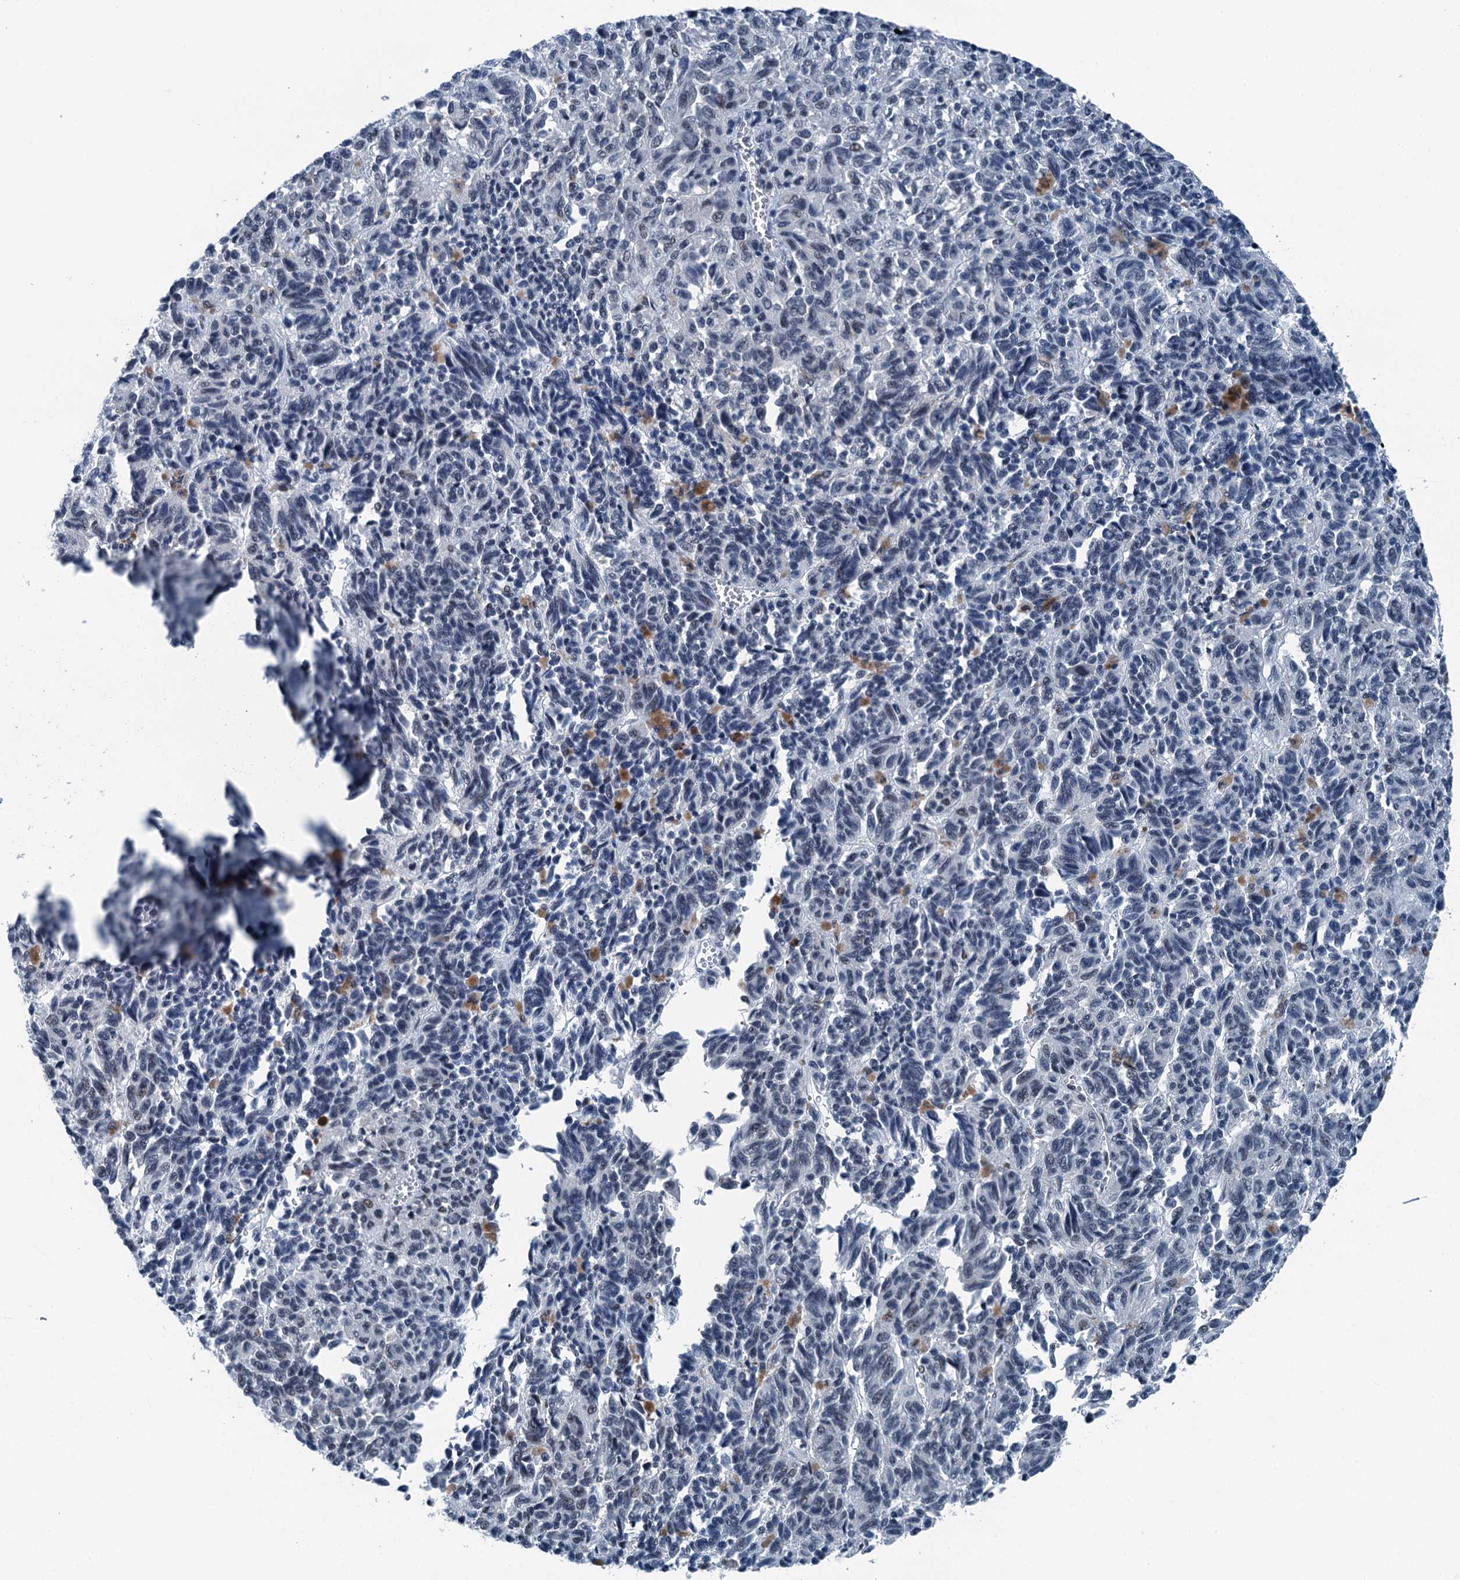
{"staining": {"intensity": "negative", "quantity": "none", "location": "none"}, "tissue": "melanoma", "cell_type": "Tumor cells", "image_type": "cancer", "snomed": [{"axis": "morphology", "description": "Malignant melanoma, Metastatic site"}, {"axis": "topography", "description": "Lung"}], "caption": "Immunohistochemistry of human malignant melanoma (metastatic site) shows no staining in tumor cells.", "gene": "TRPT1", "patient": {"sex": "male", "age": 64}}